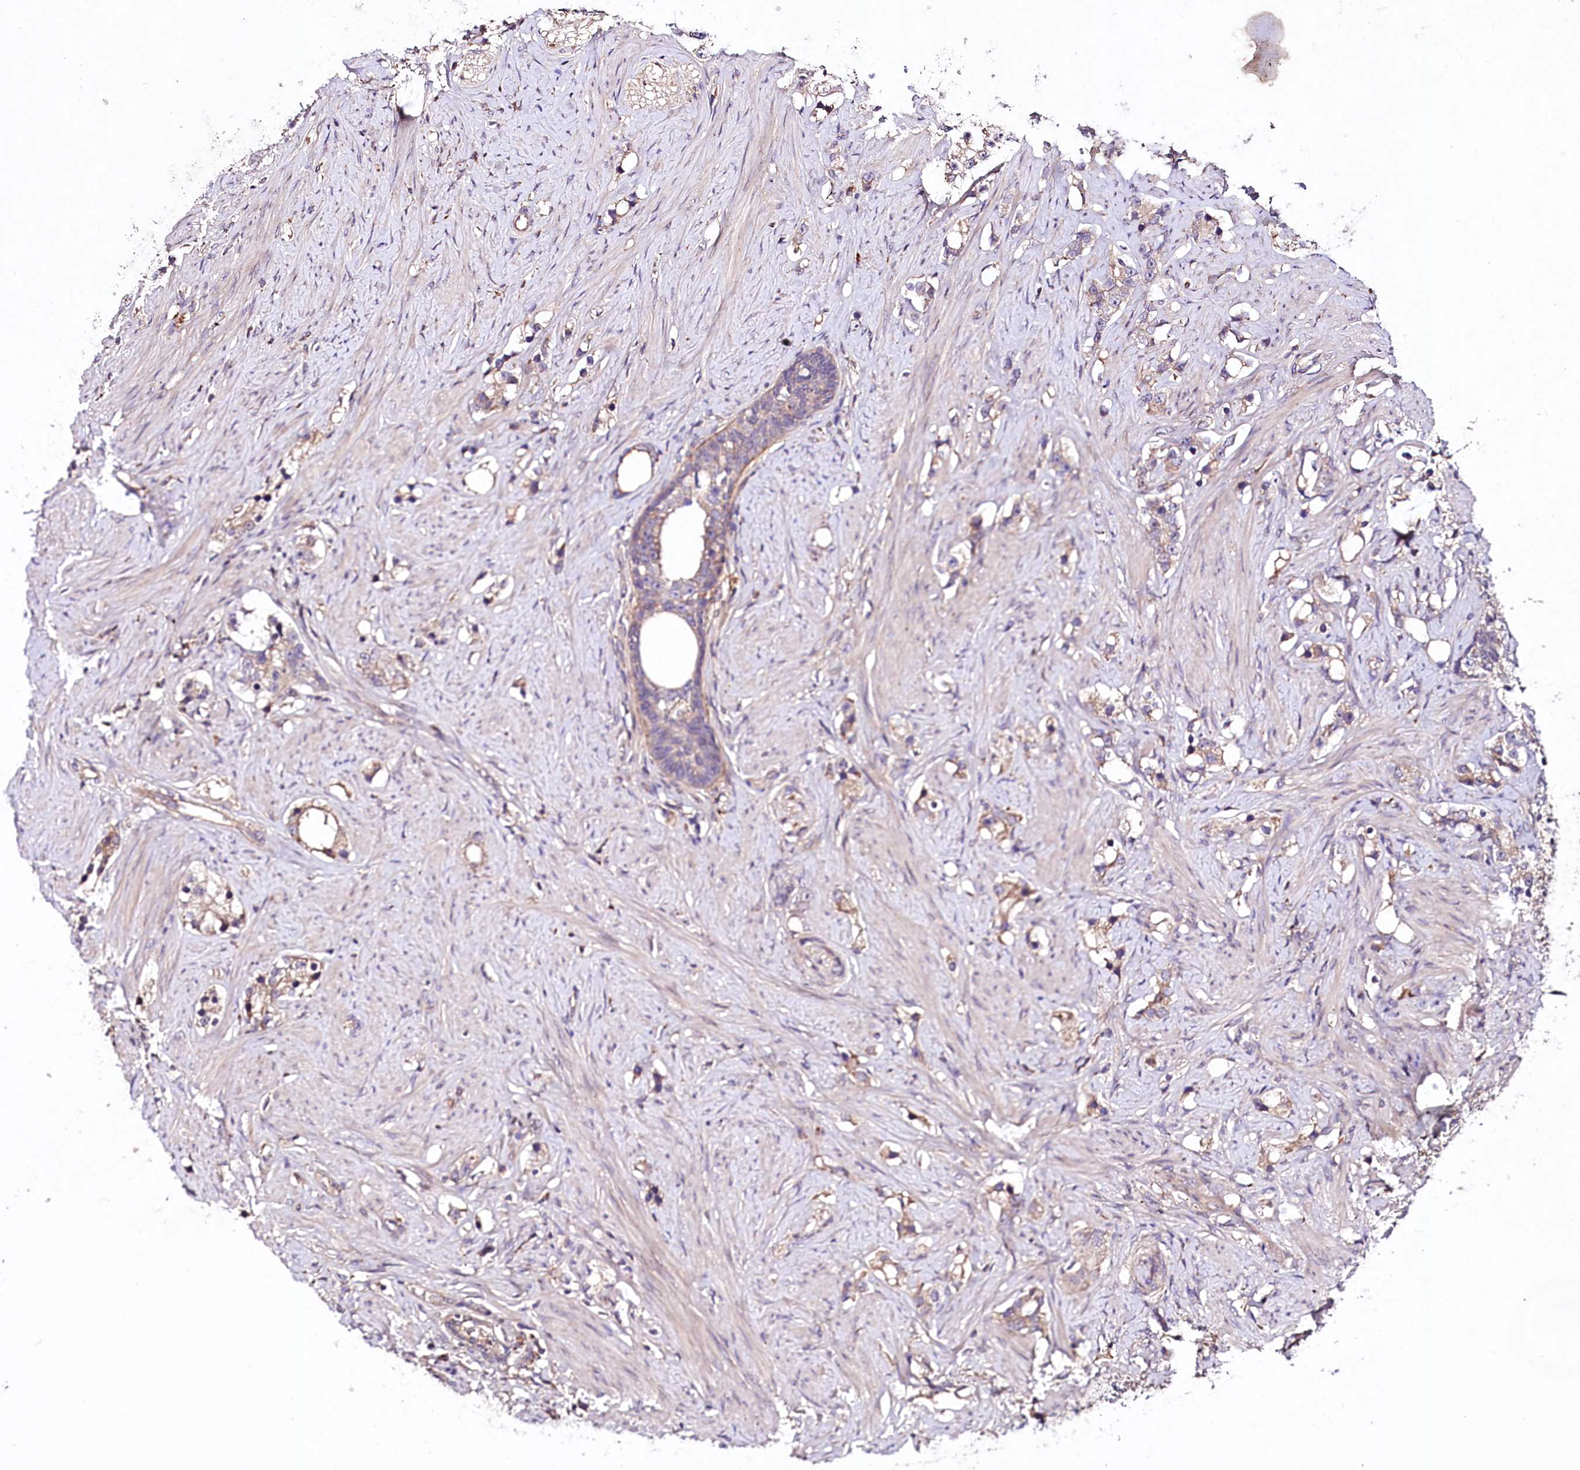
{"staining": {"intensity": "moderate", "quantity": ">75%", "location": "cytoplasmic/membranous"}, "tissue": "prostate cancer", "cell_type": "Tumor cells", "image_type": "cancer", "snomed": [{"axis": "morphology", "description": "Adenocarcinoma, High grade"}, {"axis": "topography", "description": "Prostate"}], "caption": "Prostate cancer (adenocarcinoma (high-grade)) stained for a protein (brown) exhibits moderate cytoplasmic/membranous positive positivity in about >75% of tumor cells.", "gene": "TNPO3", "patient": {"sex": "male", "age": 63}}